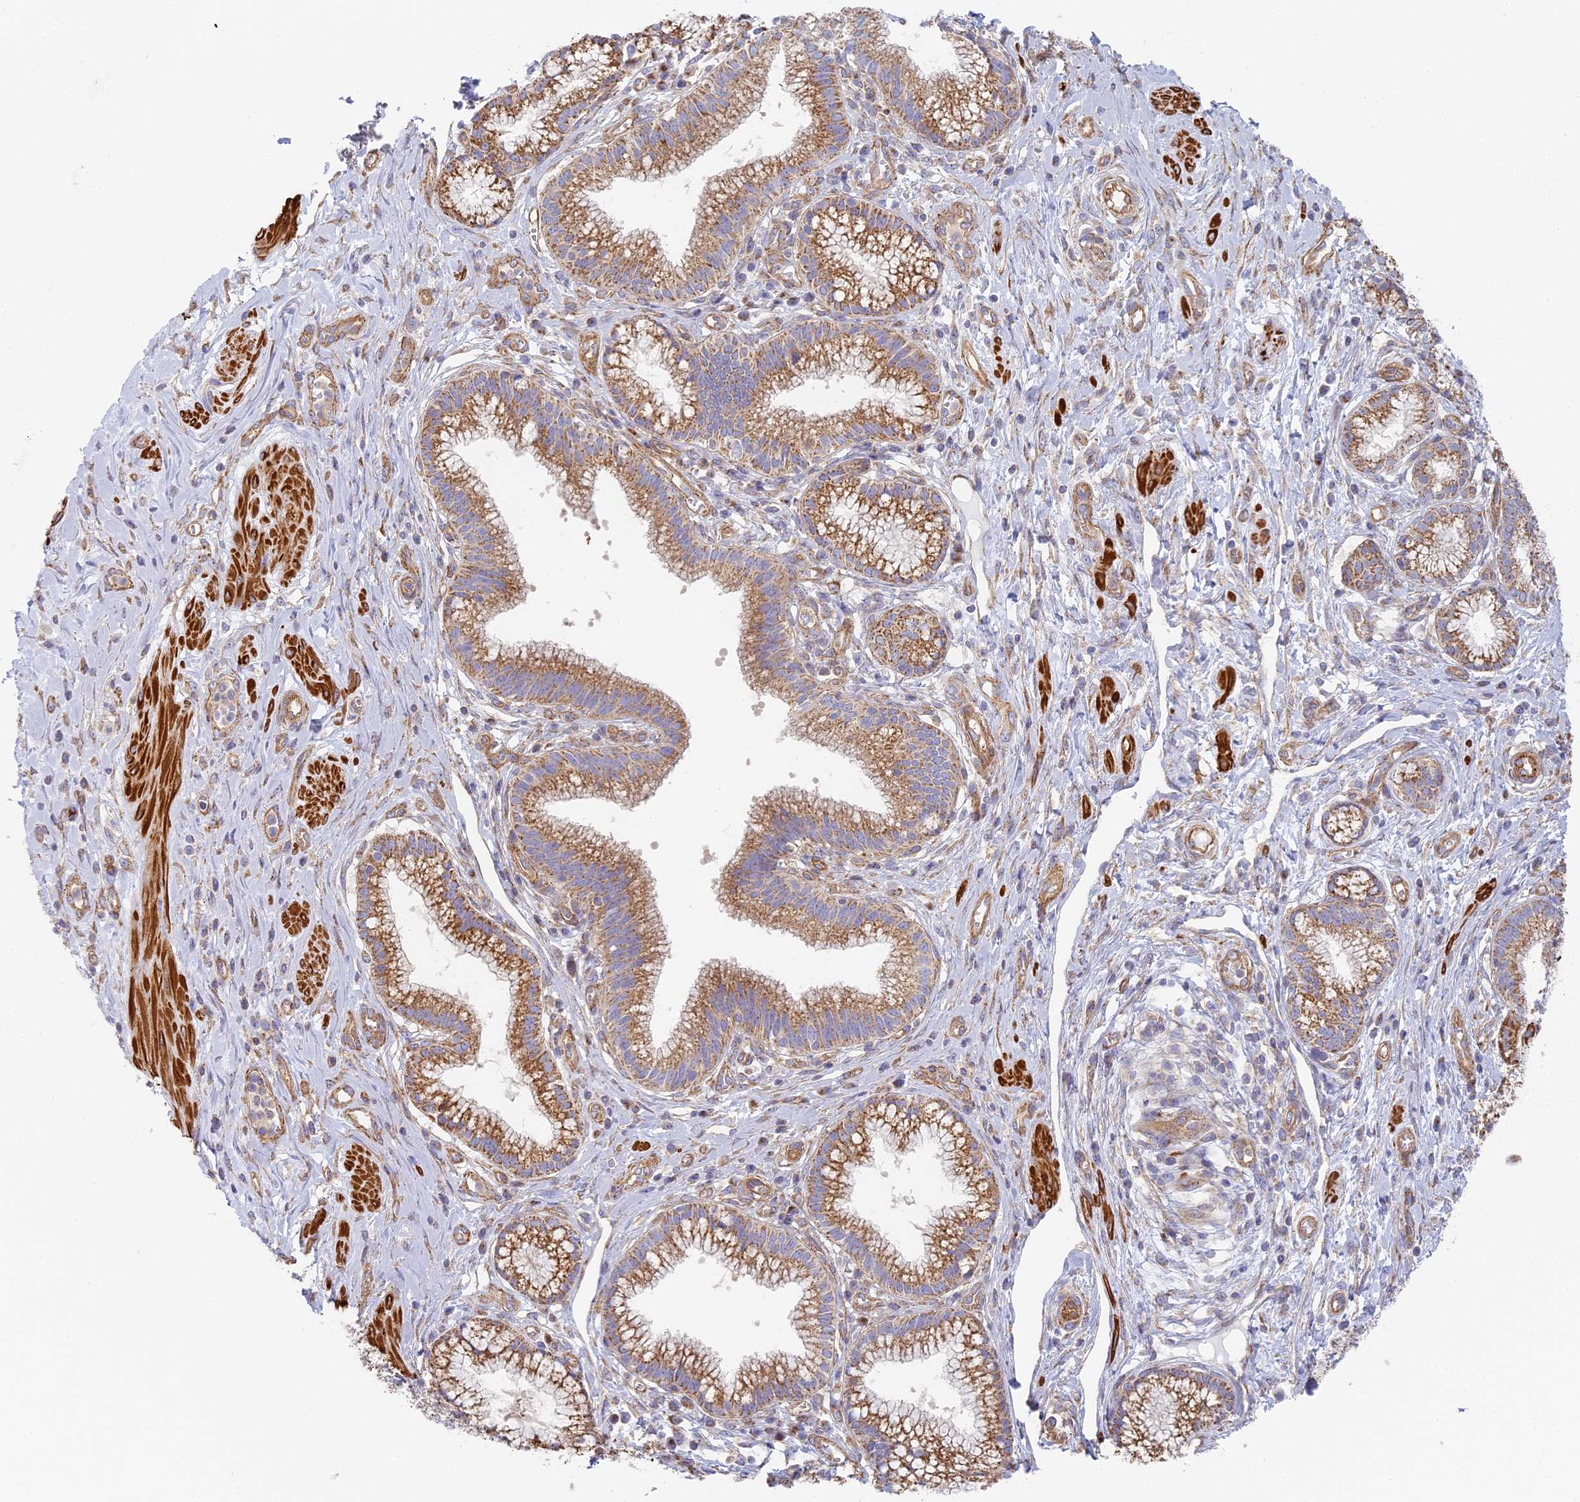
{"staining": {"intensity": "moderate", "quantity": ">75%", "location": "cytoplasmic/membranous"}, "tissue": "pancreatic cancer", "cell_type": "Tumor cells", "image_type": "cancer", "snomed": [{"axis": "morphology", "description": "Adenocarcinoma, NOS"}, {"axis": "topography", "description": "Pancreas"}], "caption": "The image demonstrates staining of pancreatic adenocarcinoma, revealing moderate cytoplasmic/membranous protein staining (brown color) within tumor cells. (Stains: DAB (3,3'-diaminobenzidine) in brown, nuclei in blue, Microscopy: brightfield microscopy at high magnification).", "gene": "DDA1", "patient": {"sex": "male", "age": 72}}